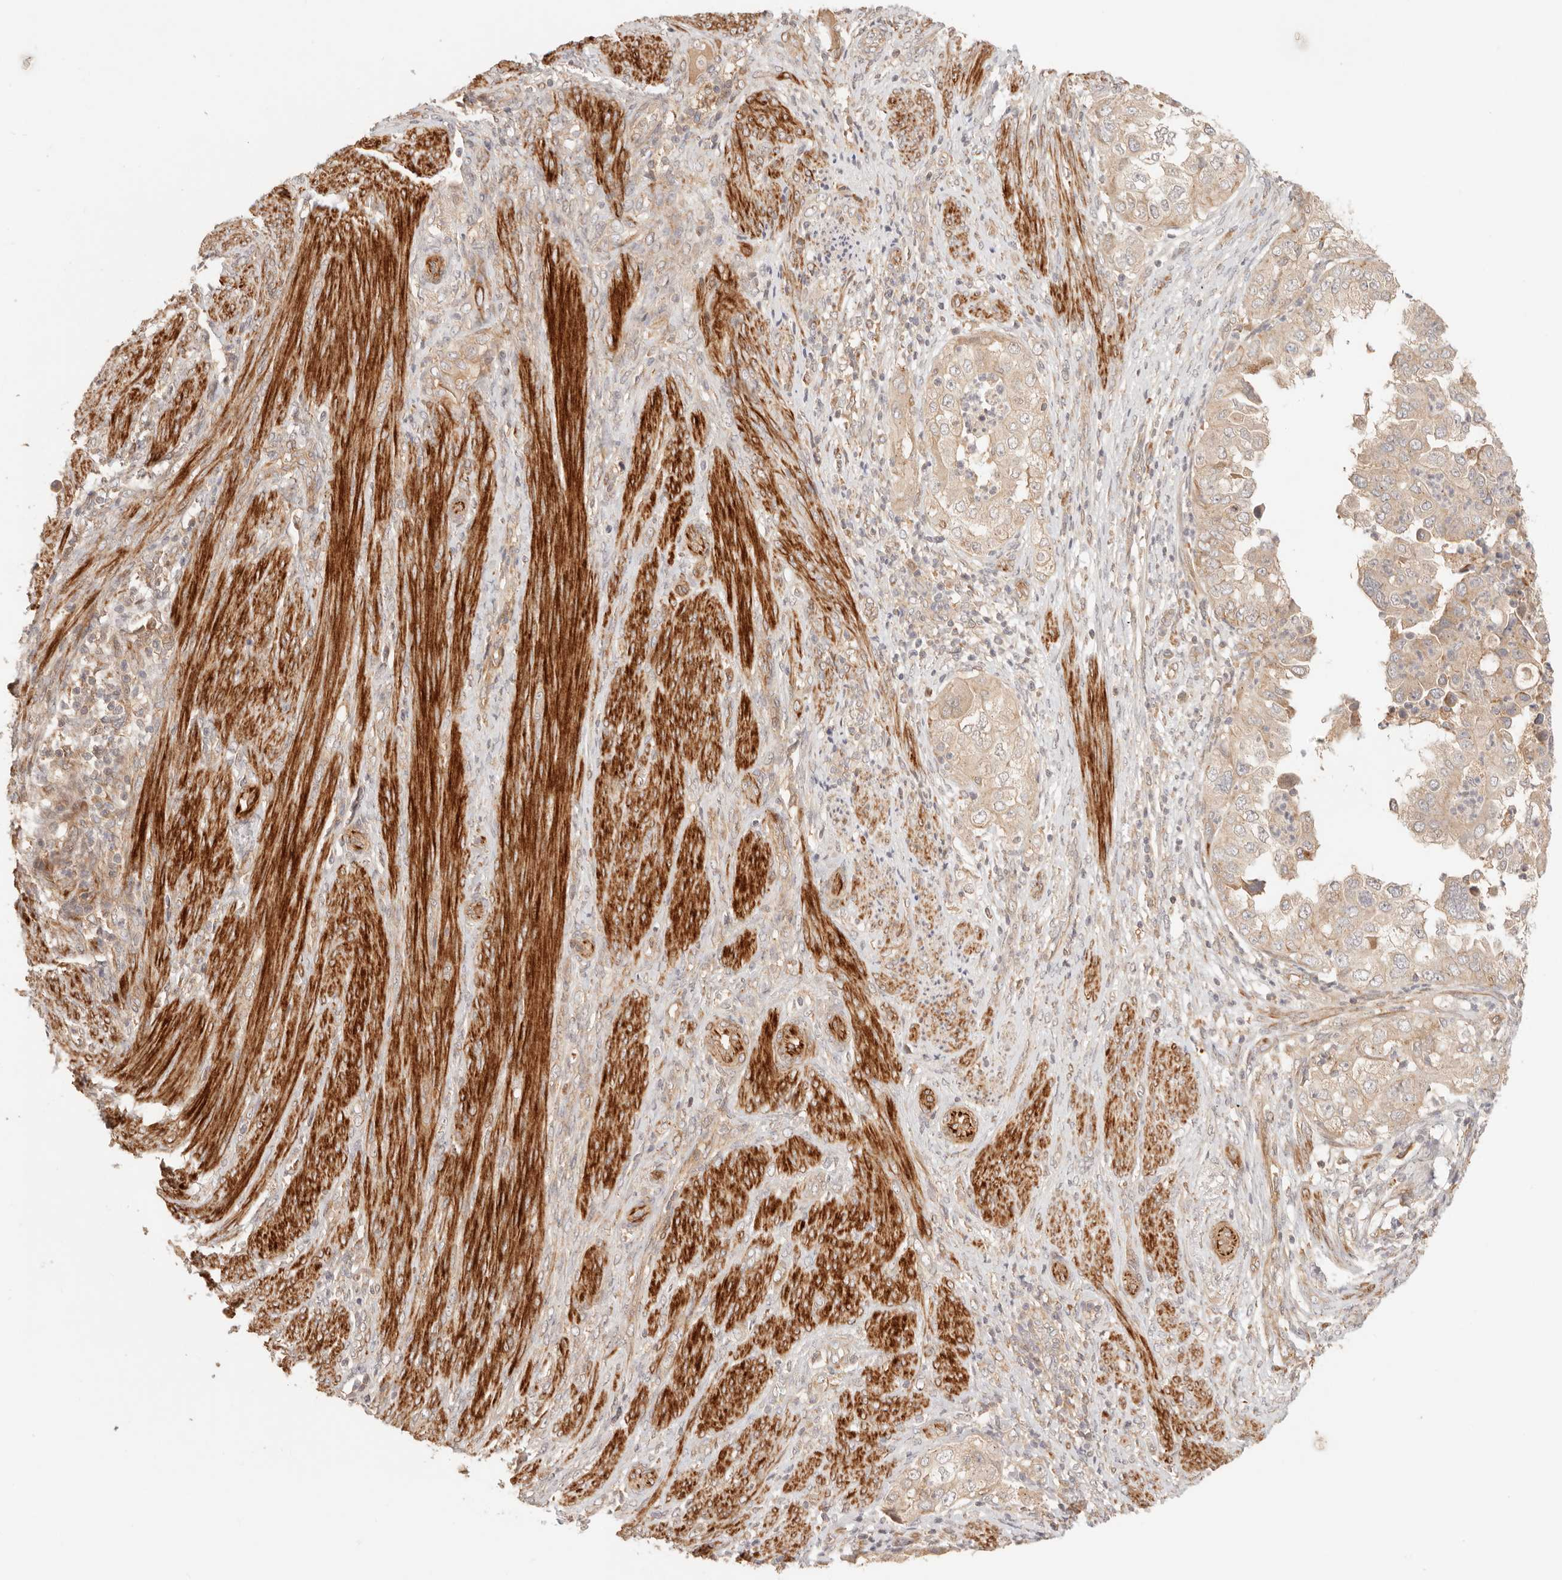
{"staining": {"intensity": "weak", "quantity": ">75%", "location": "cytoplasmic/membranous"}, "tissue": "endometrial cancer", "cell_type": "Tumor cells", "image_type": "cancer", "snomed": [{"axis": "morphology", "description": "Adenocarcinoma, NOS"}, {"axis": "topography", "description": "Endometrium"}], "caption": "Immunohistochemical staining of endometrial cancer exhibits low levels of weak cytoplasmic/membranous expression in approximately >75% of tumor cells.", "gene": "IL1R2", "patient": {"sex": "female", "age": 85}}